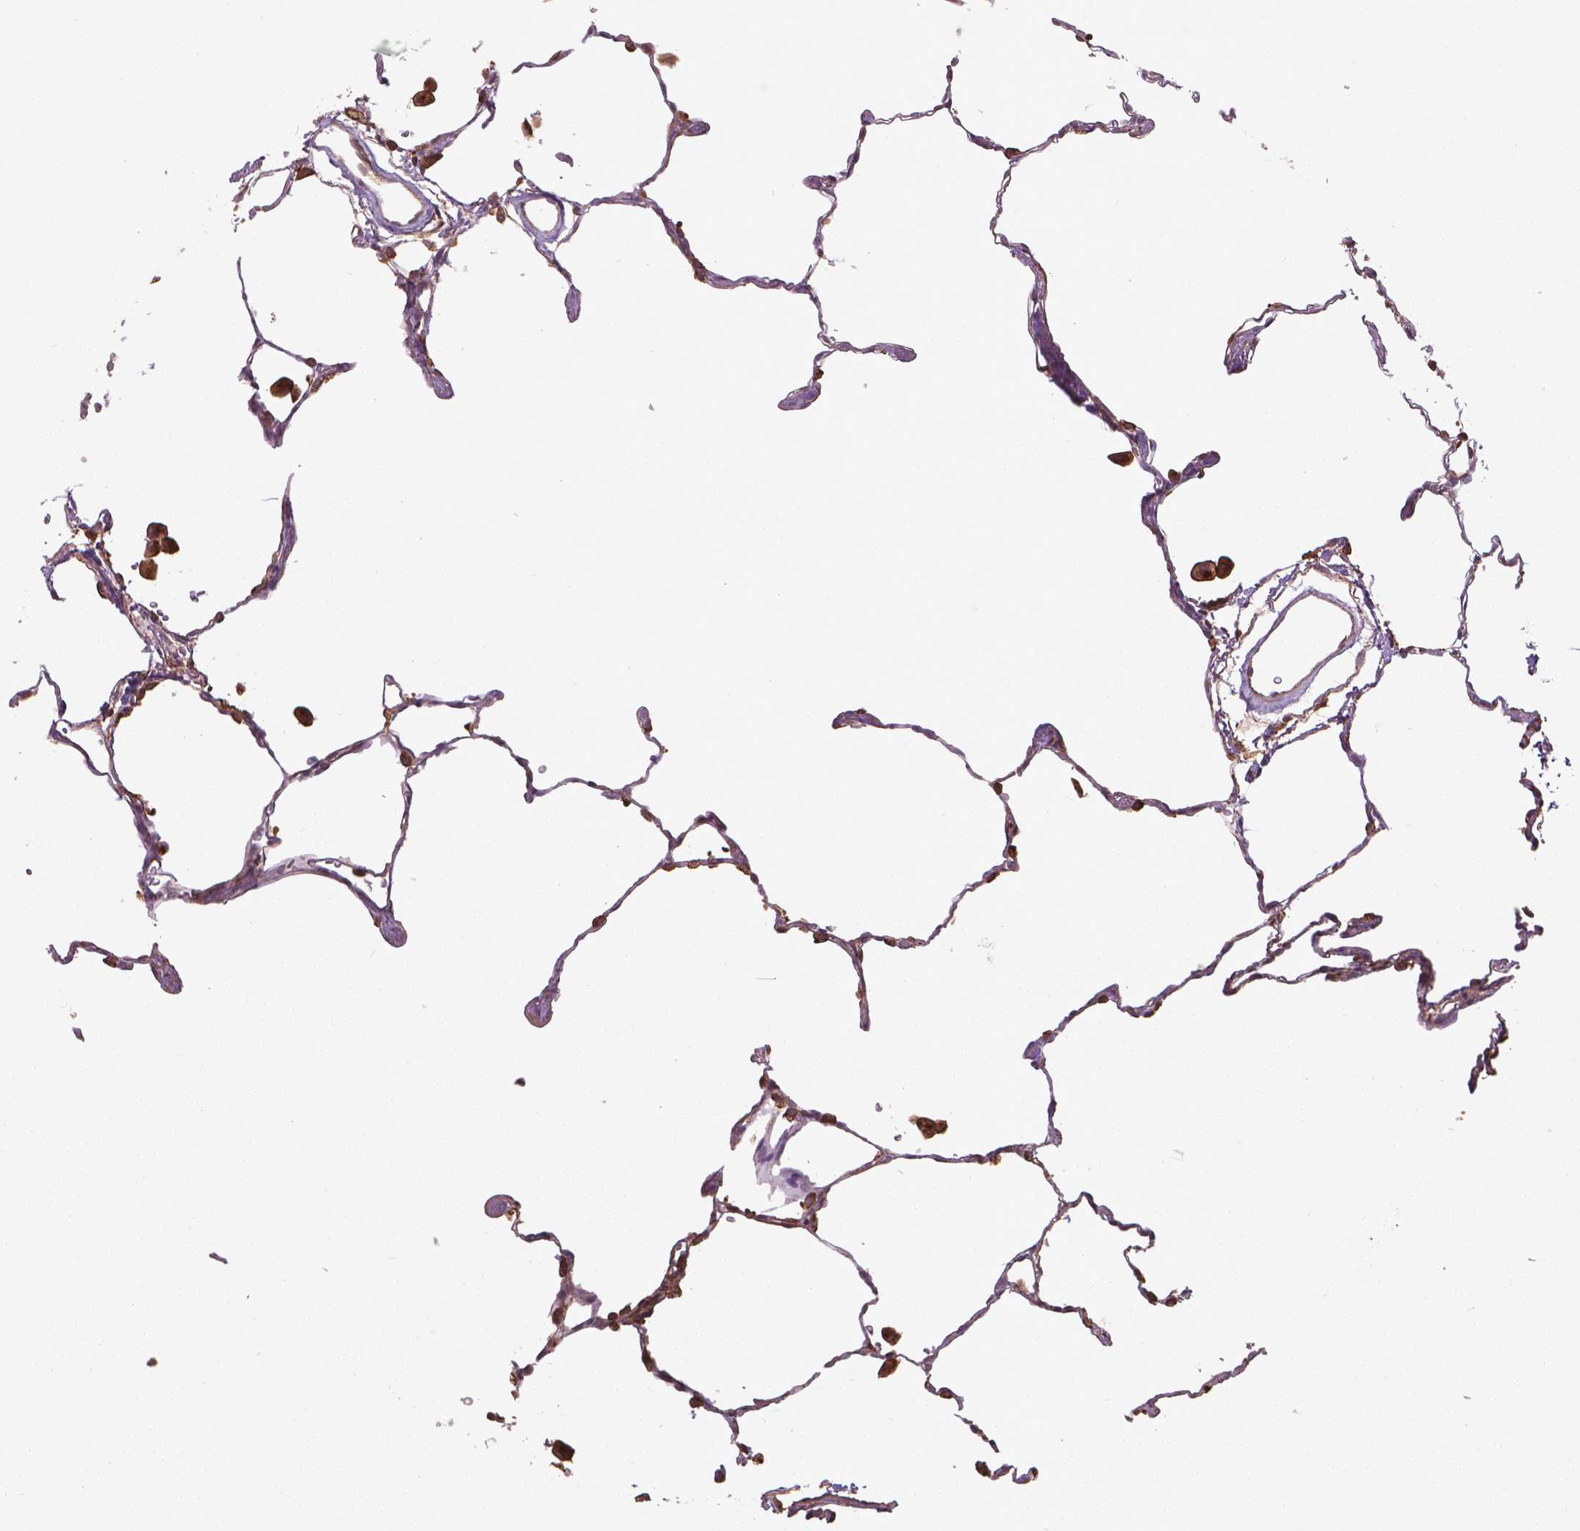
{"staining": {"intensity": "weak", "quantity": "25%-75%", "location": "cytoplasmic/membranous"}, "tissue": "lung", "cell_type": "Alveolar cells", "image_type": "normal", "snomed": [{"axis": "morphology", "description": "Normal tissue, NOS"}, {"axis": "topography", "description": "Lung"}], "caption": "A histopathology image of lung stained for a protein demonstrates weak cytoplasmic/membranous brown staining in alveolar cells. (DAB = brown stain, brightfield microscopy at high magnification).", "gene": "GAS1", "patient": {"sex": "female", "age": 47}}